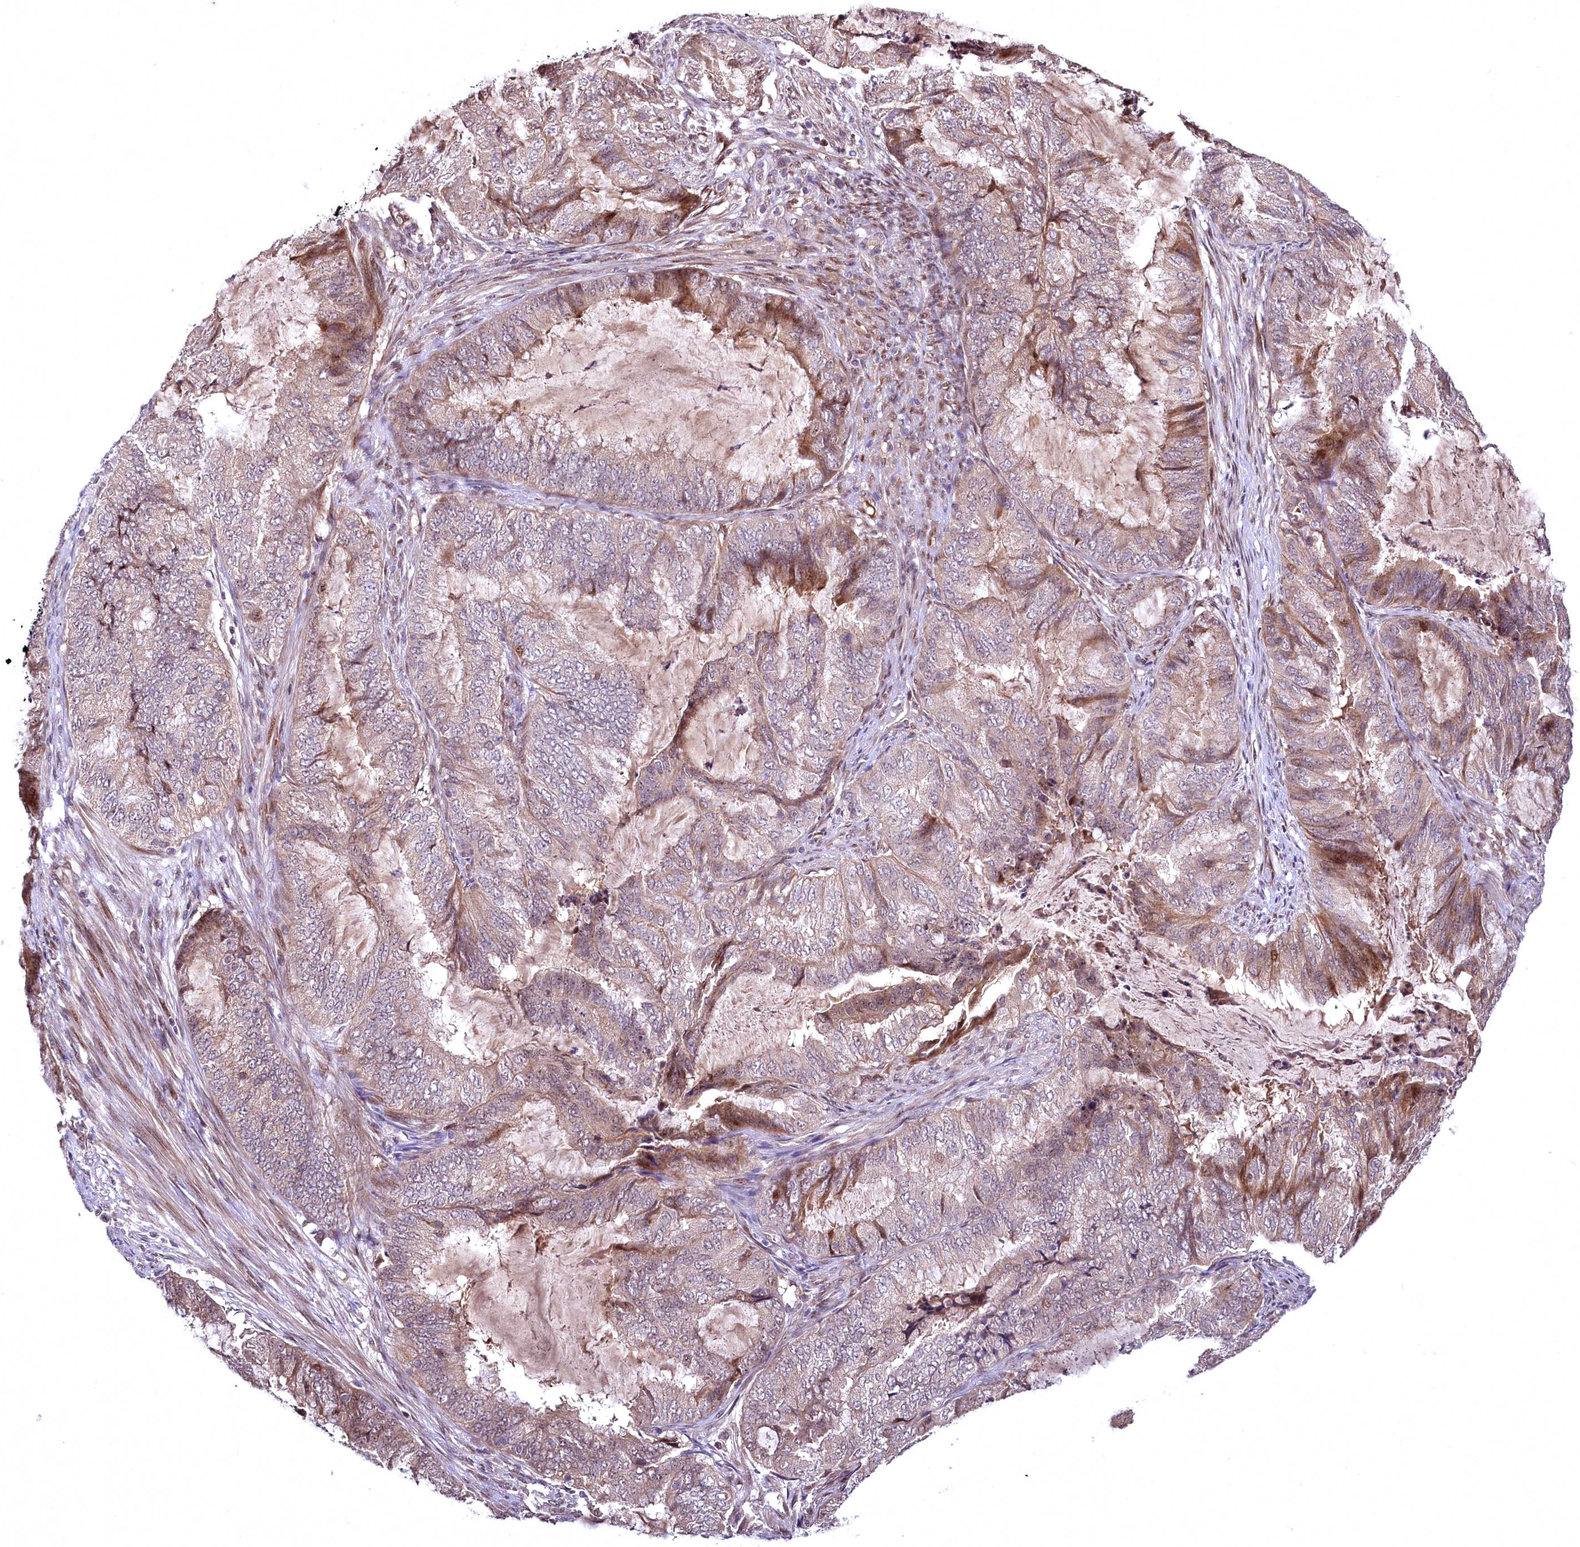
{"staining": {"intensity": "moderate", "quantity": "25%-75%", "location": "cytoplasmic/membranous"}, "tissue": "endometrial cancer", "cell_type": "Tumor cells", "image_type": "cancer", "snomed": [{"axis": "morphology", "description": "Adenocarcinoma, NOS"}, {"axis": "topography", "description": "Endometrium"}], "caption": "Endometrial cancer tissue shows moderate cytoplasmic/membranous expression in about 25%-75% of tumor cells, visualized by immunohistochemistry.", "gene": "N4BP2L1", "patient": {"sex": "female", "age": 51}}